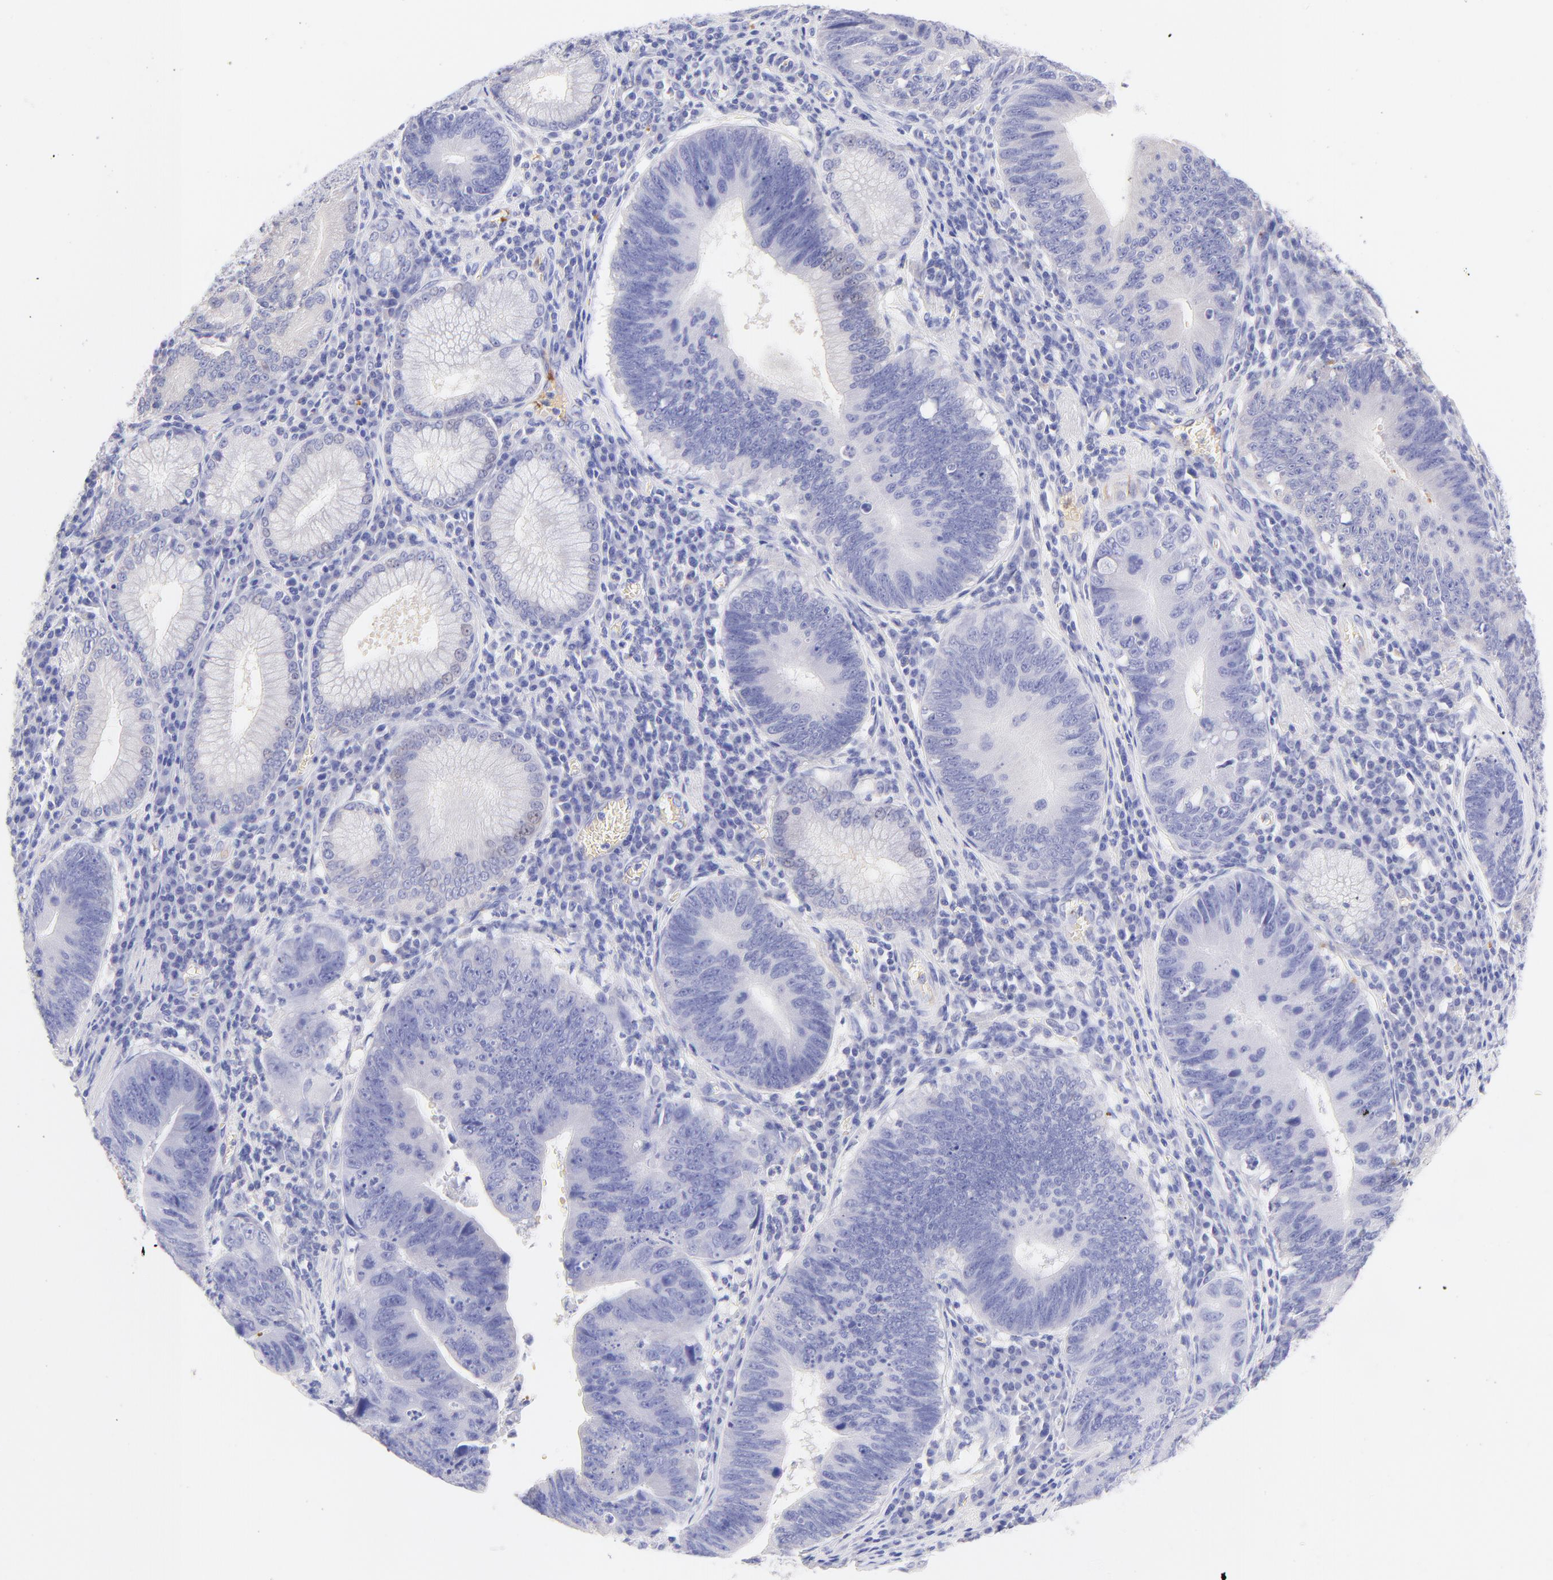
{"staining": {"intensity": "weak", "quantity": "<25%", "location": "cytoplasmic/membranous"}, "tissue": "stomach cancer", "cell_type": "Tumor cells", "image_type": "cancer", "snomed": [{"axis": "morphology", "description": "Adenocarcinoma, NOS"}, {"axis": "topography", "description": "Stomach"}], "caption": "Immunohistochemistry histopathology image of neoplastic tissue: human stomach cancer (adenocarcinoma) stained with DAB displays no significant protein staining in tumor cells.", "gene": "FRMPD3", "patient": {"sex": "male", "age": 59}}